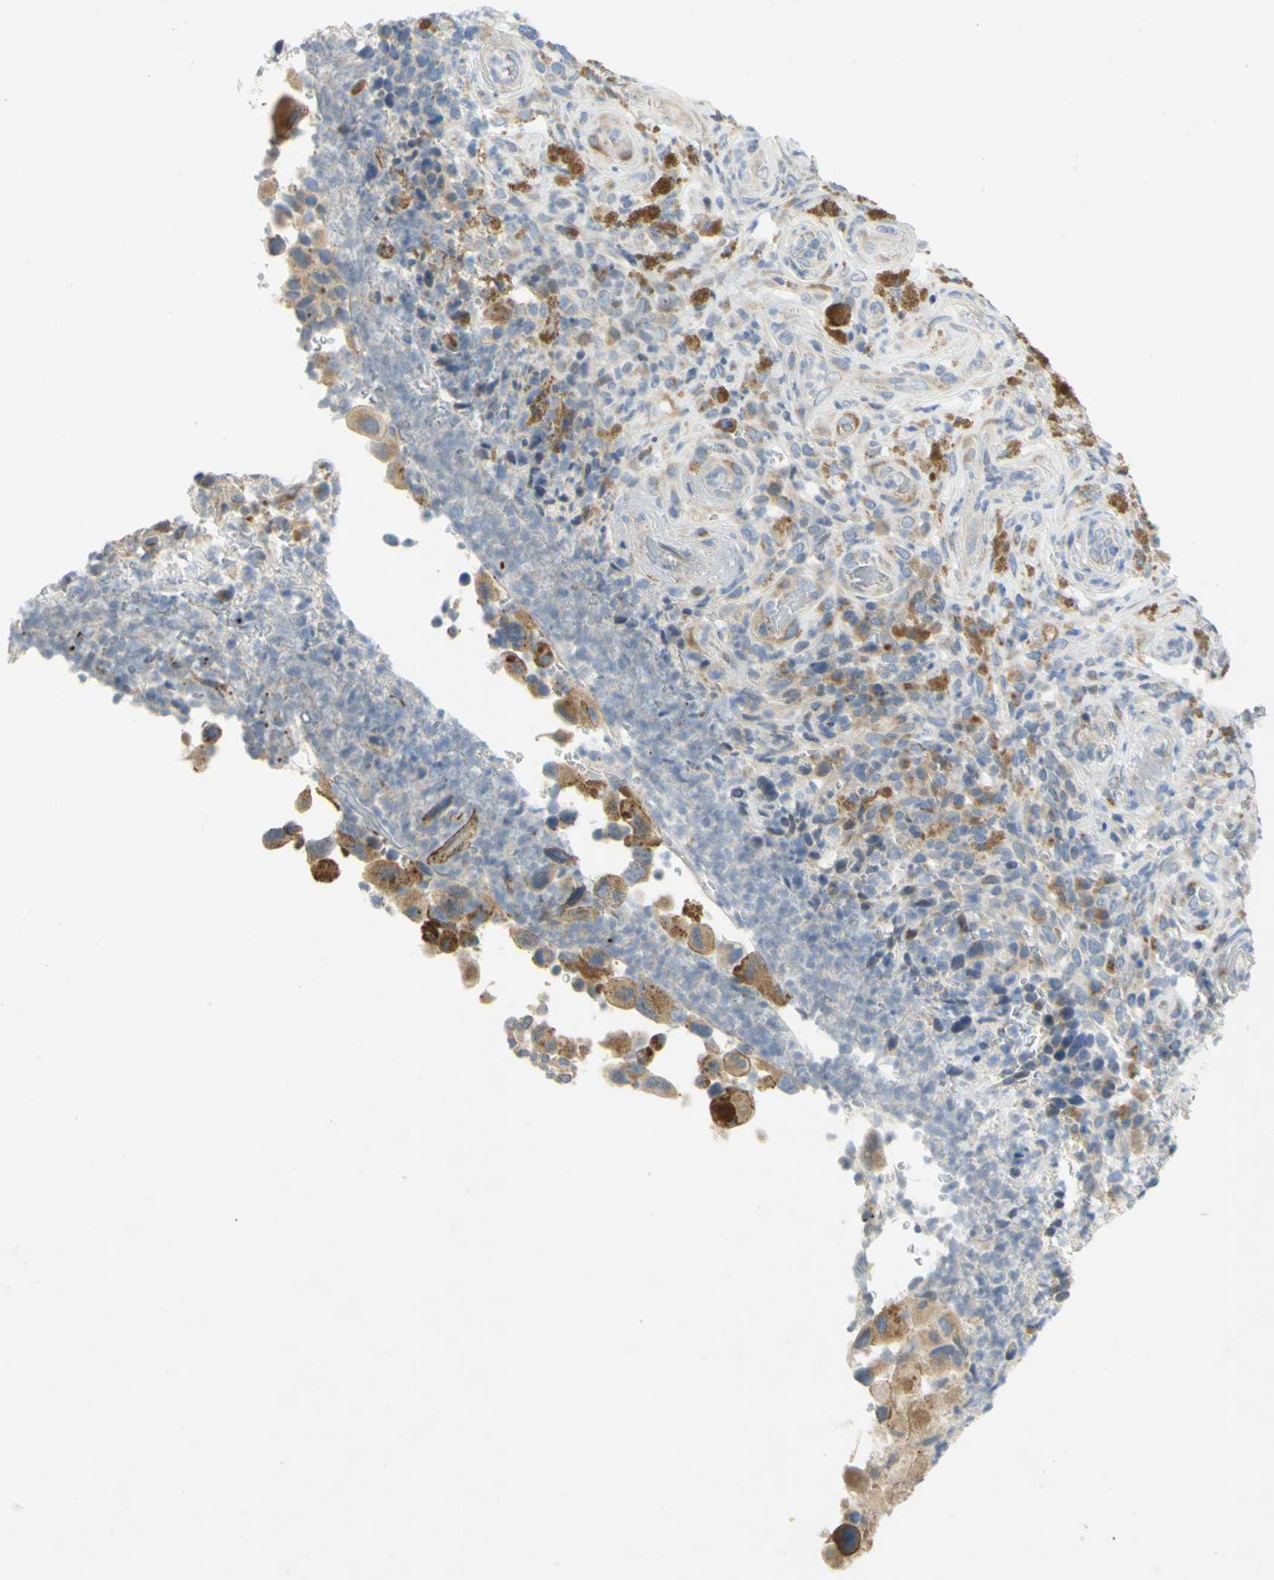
{"staining": {"intensity": "moderate", "quantity": ">75%", "location": "cytoplasmic/membranous"}, "tissue": "melanoma", "cell_type": "Tumor cells", "image_type": "cancer", "snomed": [{"axis": "morphology", "description": "Malignant melanoma, NOS"}, {"axis": "topography", "description": "Skin"}], "caption": "A high-resolution image shows IHC staining of malignant melanoma, which shows moderate cytoplasmic/membranous expression in approximately >75% of tumor cells.", "gene": "CCNB2", "patient": {"sex": "female", "age": 73}}